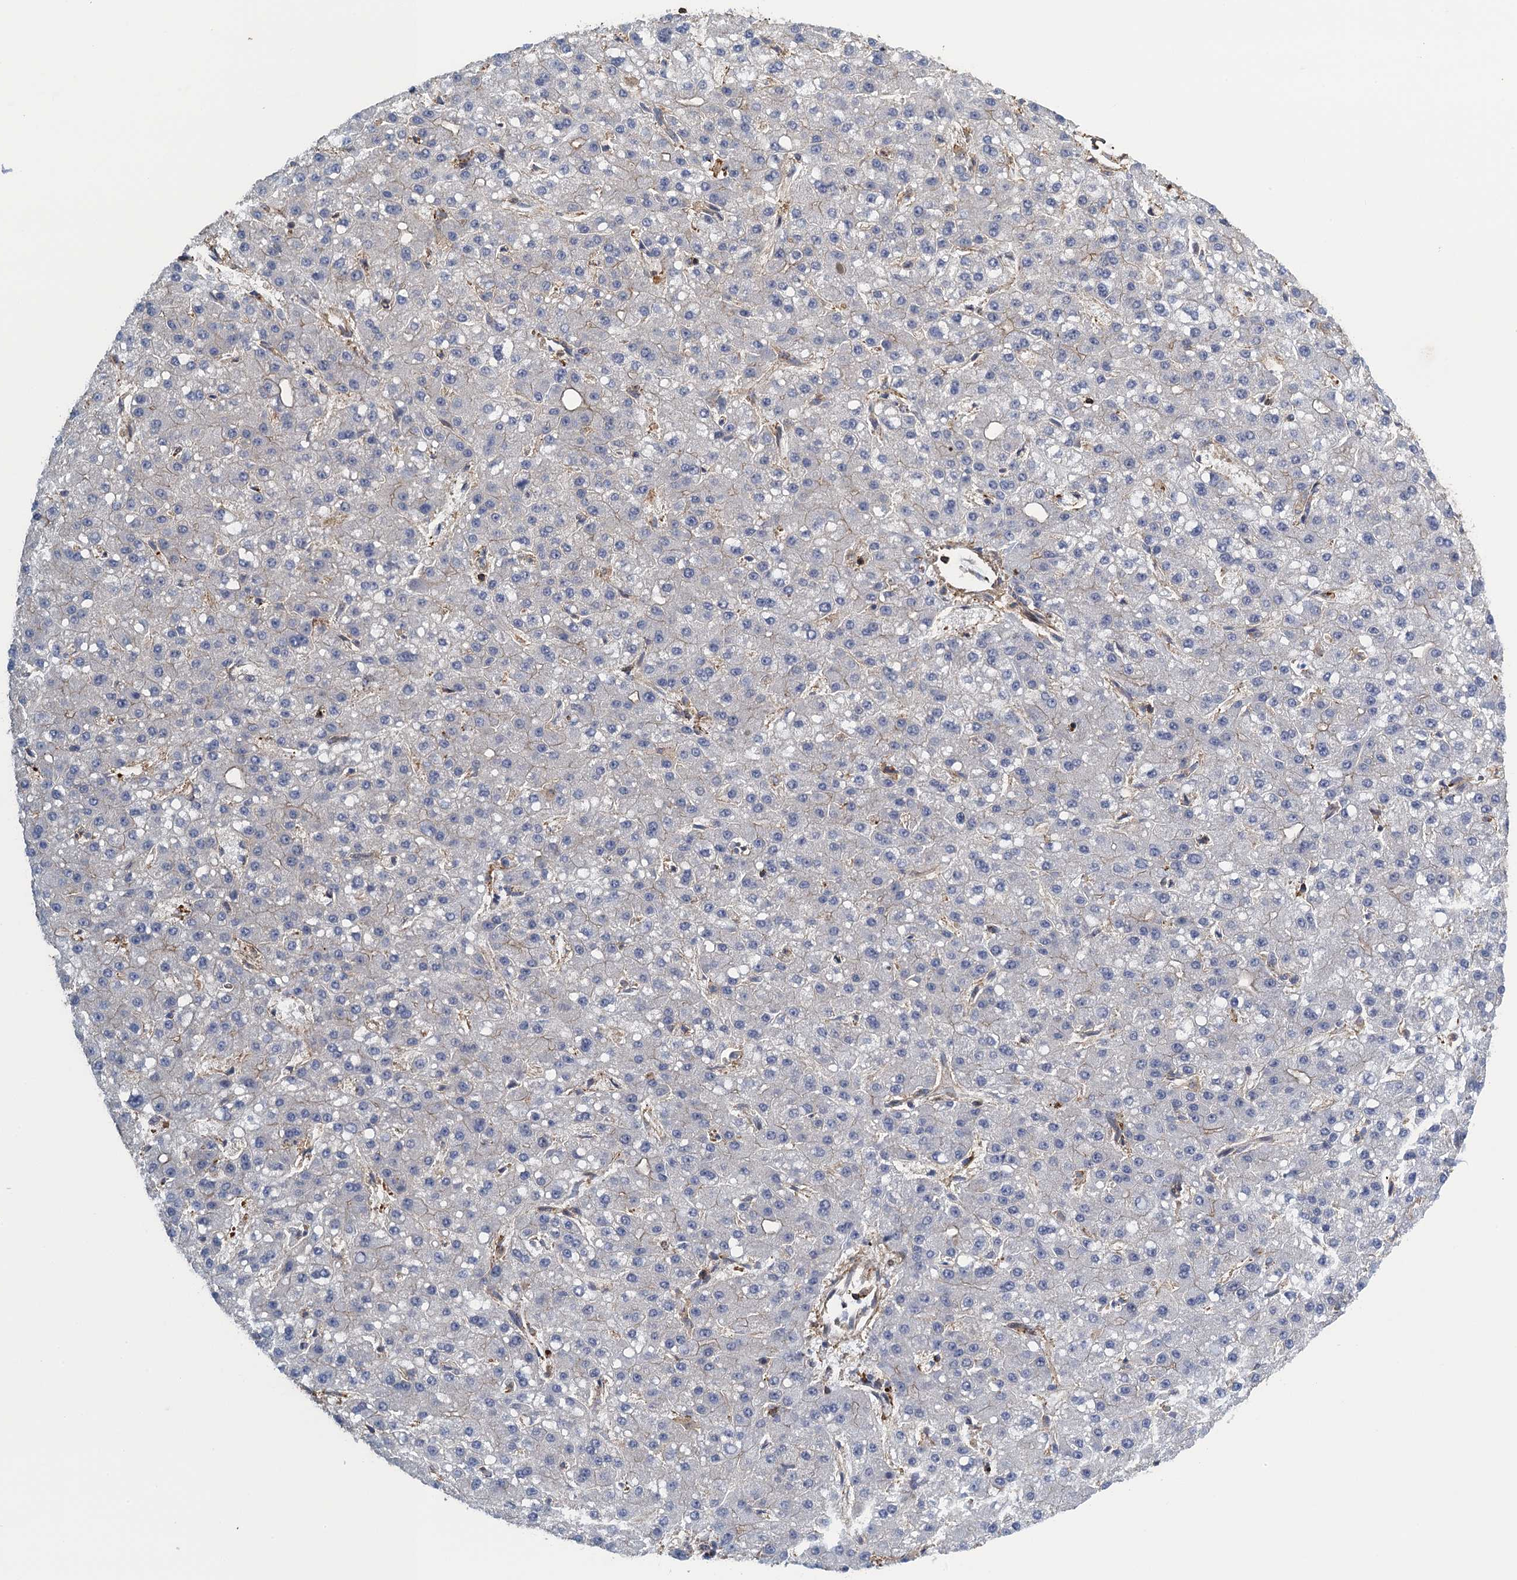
{"staining": {"intensity": "negative", "quantity": "none", "location": "none"}, "tissue": "liver cancer", "cell_type": "Tumor cells", "image_type": "cancer", "snomed": [{"axis": "morphology", "description": "Carcinoma, Hepatocellular, NOS"}, {"axis": "topography", "description": "Liver"}], "caption": "An IHC photomicrograph of liver hepatocellular carcinoma is shown. There is no staining in tumor cells of liver hepatocellular carcinoma.", "gene": "PROSER2", "patient": {"sex": "male", "age": 67}}